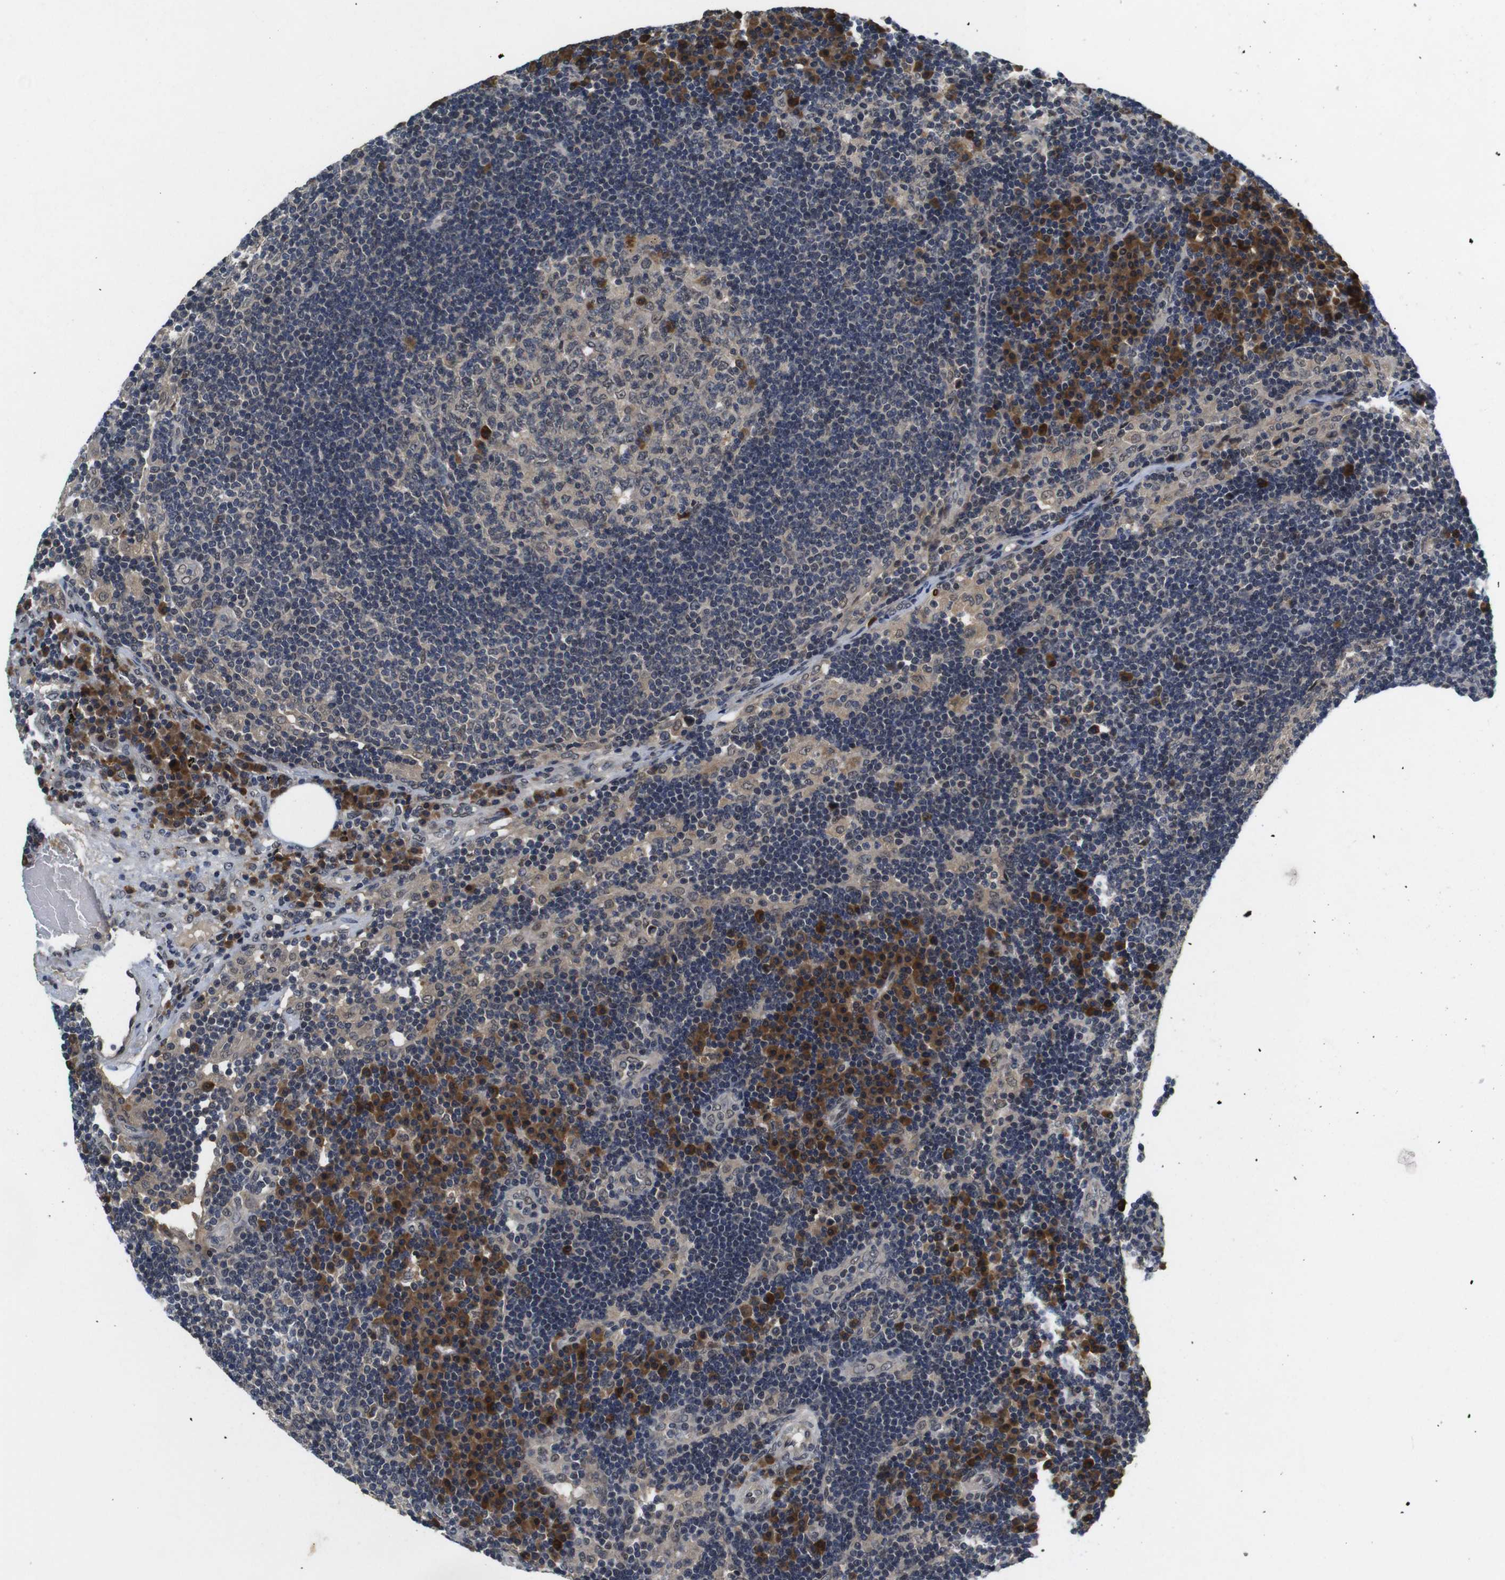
{"staining": {"intensity": "moderate", "quantity": "<25%", "location": "cytoplasmic/membranous"}, "tissue": "lymph node", "cell_type": "Germinal center cells", "image_type": "normal", "snomed": [{"axis": "morphology", "description": "Normal tissue, NOS"}, {"axis": "morphology", "description": "Squamous cell carcinoma, metastatic, NOS"}, {"axis": "topography", "description": "Lymph node"}], "caption": "Immunohistochemical staining of normal human lymph node displays moderate cytoplasmic/membranous protein expression in about <25% of germinal center cells. (DAB IHC, brown staining for protein, blue staining for nuclei).", "gene": "ZBTB46", "patient": {"sex": "female", "age": 53}}